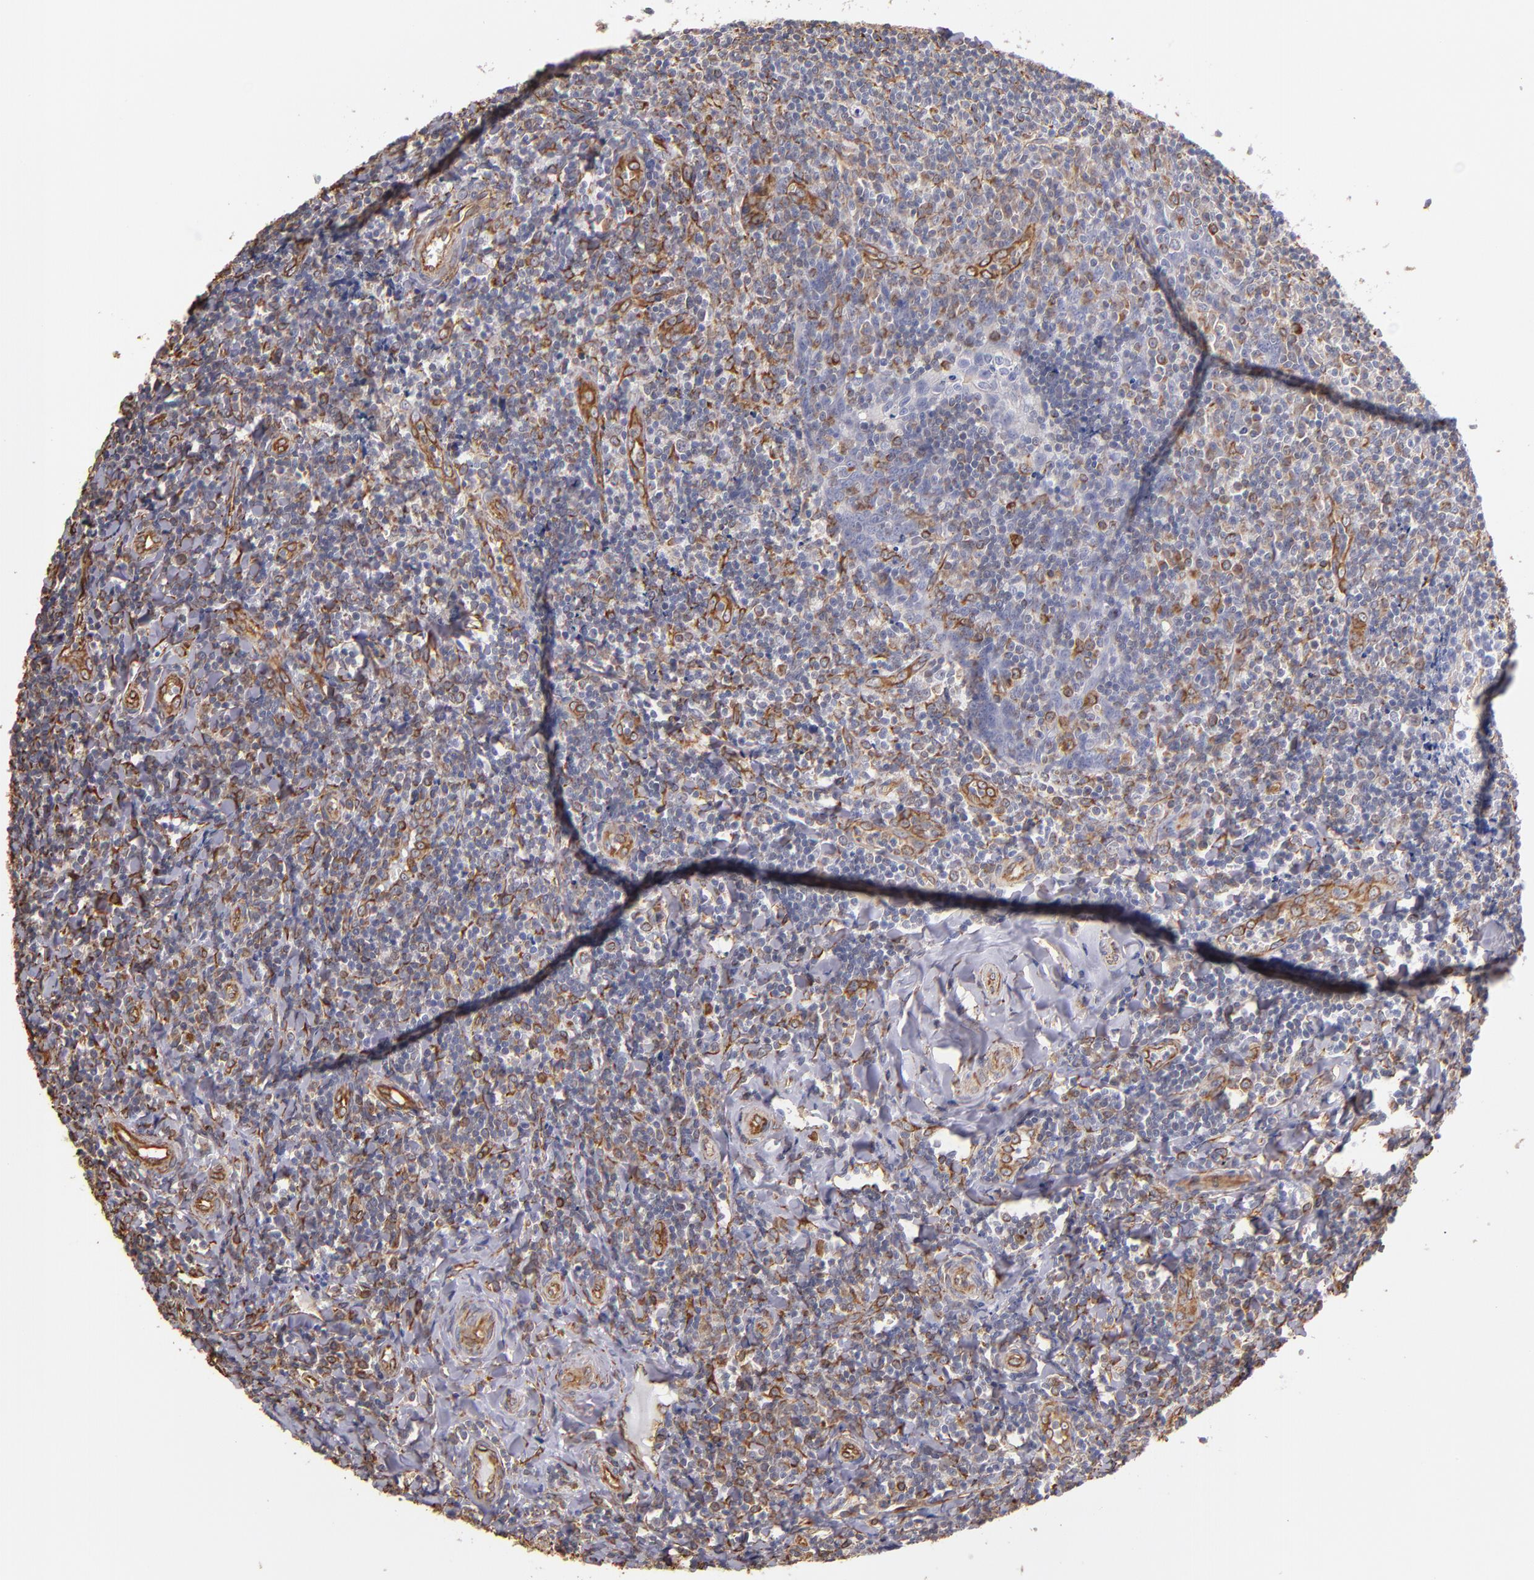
{"staining": {"intensity": "weak", "quantity": "<25%", "location": "cytoplasmic/membranous"}, "tissue": "tonsil", "cell_type": "Germinal center cells", "image_type": "normal", "snomed": [{"axis": "morphology", "description": "Normal tissue, NOS"}, {"axis": "topography", "description": "Tonsil"}], "caption": "Immunohistochemistry of normal human tonsil shows no staining in germinal center cells. Nuclei are stained in blue.", "gene": "ABCC1", "patient": {"sex": "male", "age": 20}}